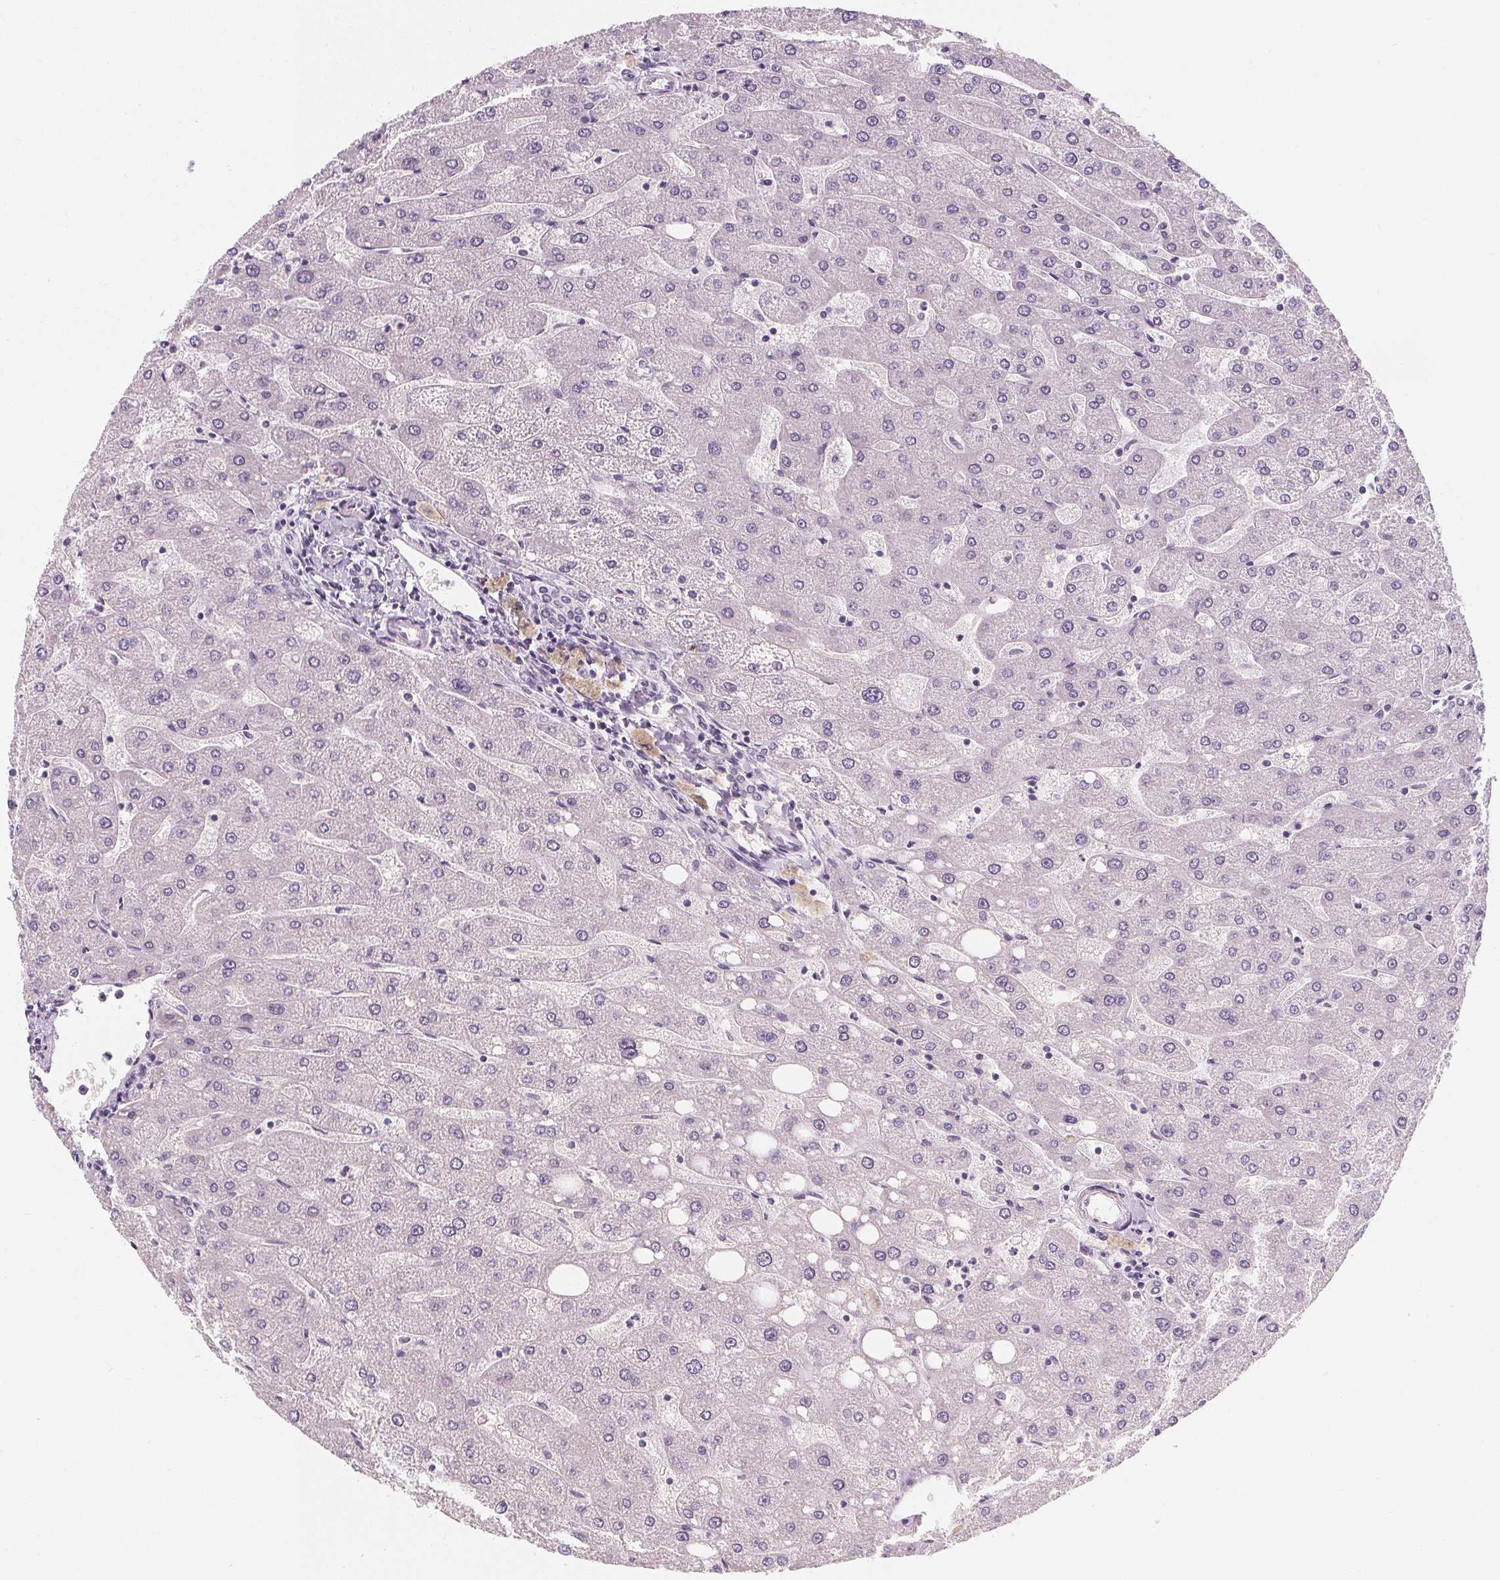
{"staining": {"intensity": "negative", "quantity": "none", "location": "none"}, "tissue": "liver", "cell_type": "Cholangiocytes", "image_type": "normal", "snomed": [{"axis": "morphology", "description": "Normal tissue, NOS"}, {"axis": "topography", "description": "Liver"}], "caption": "Liver stained for a protein using immunohistochemistry demonstrates no staining cholangiocytes.", "gene": "DBX2", "patient": {"sex": "male", "age": 67}}